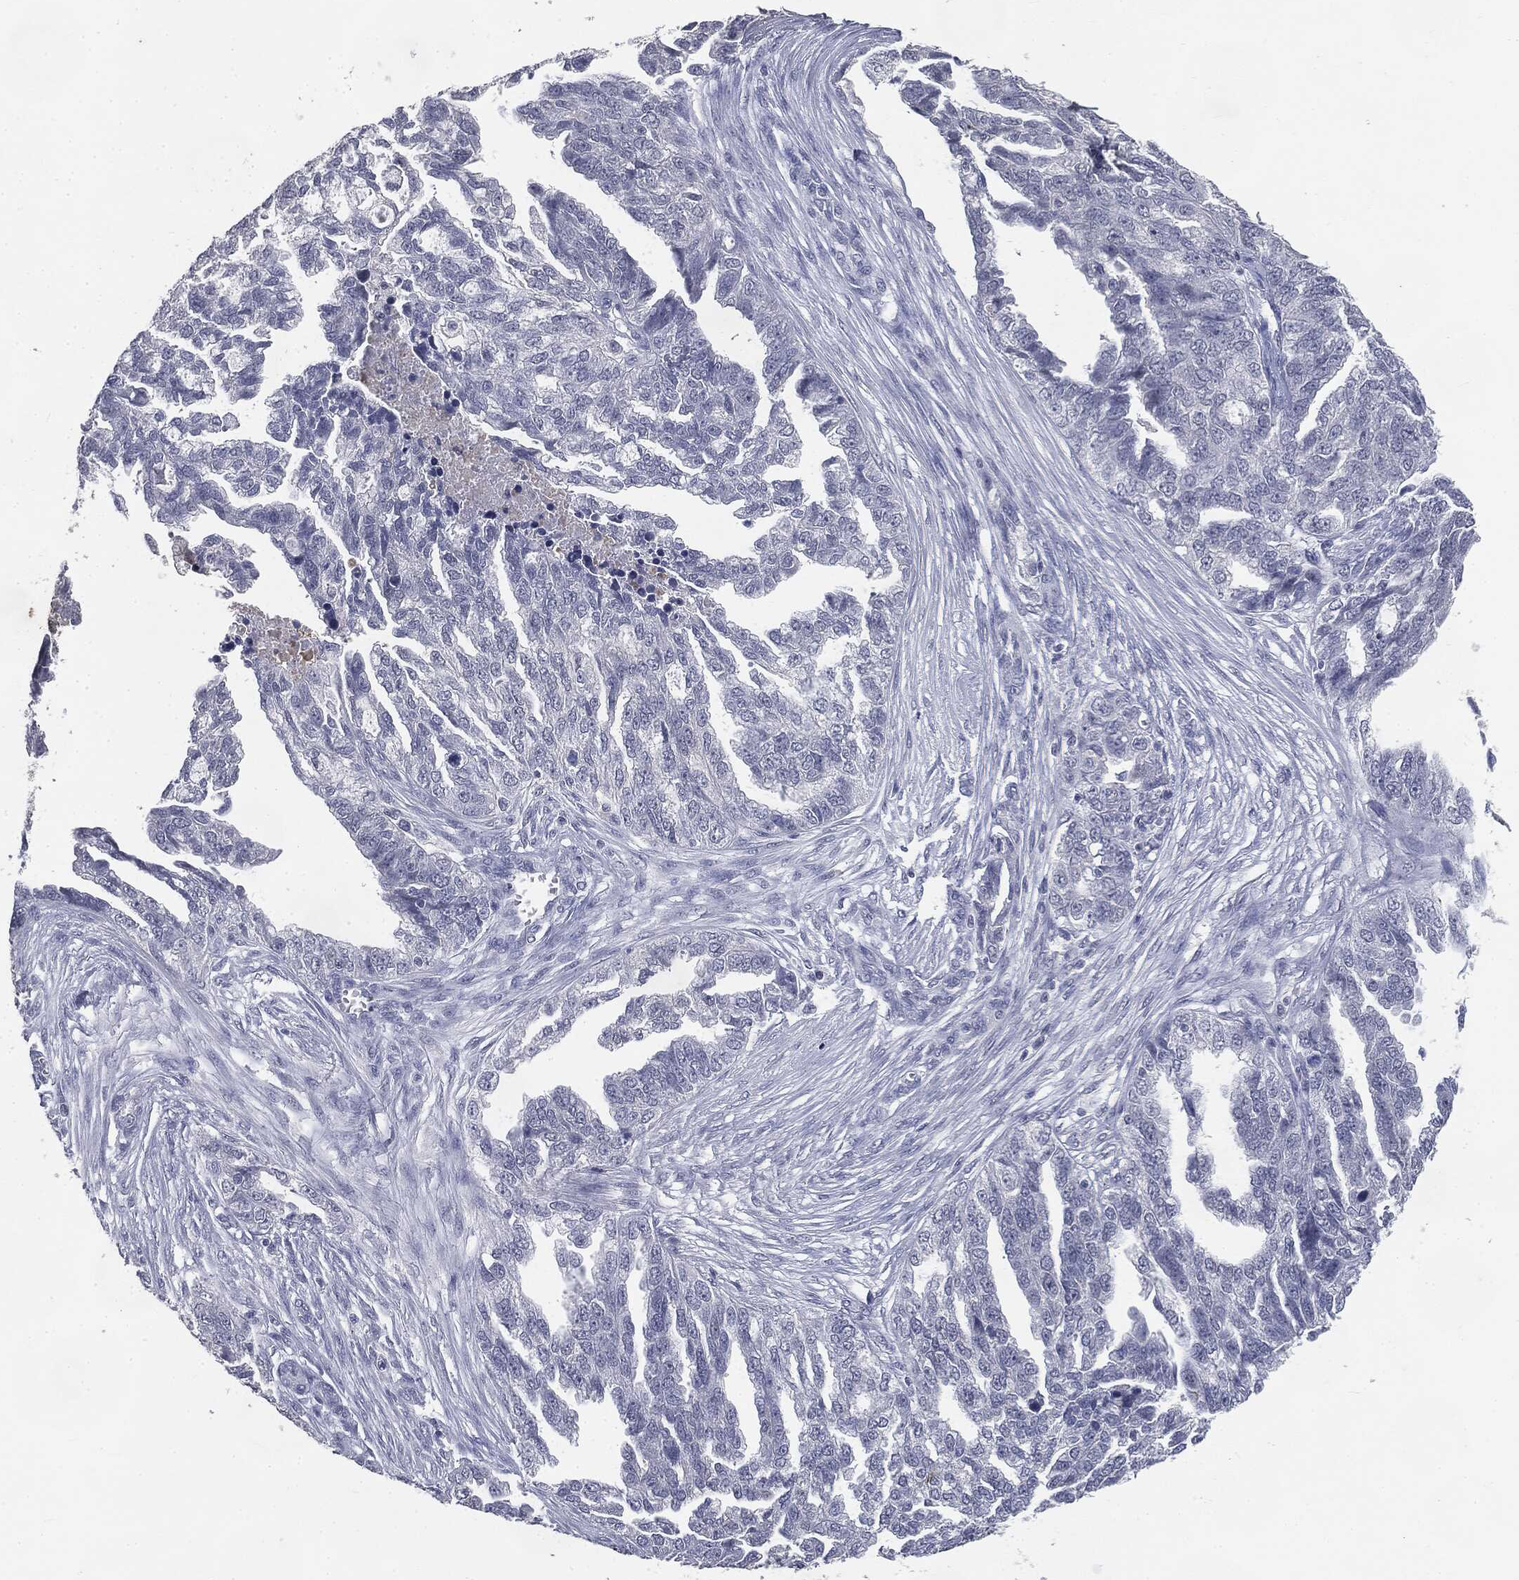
{"staining": {"intensity": "negative", "quantity": "none", "location": "none"}, "tissue": "ovarian cancer", "cell_type": "Tumor cells", "image_type": "cancer", "snomed": [{"axis": "morphology", "description": "Cystadenocarcinoma, serous, NOS"}, {"axis": "topography", "description": "Ovary"}], "caption": "Human ovarian cancer (serous cystadenocarcinoma) stained for a protein using IHC shows no staining in tumor cells.", "gene": "SLC2A2", "patient": {"sex": "female", "age": 51}}